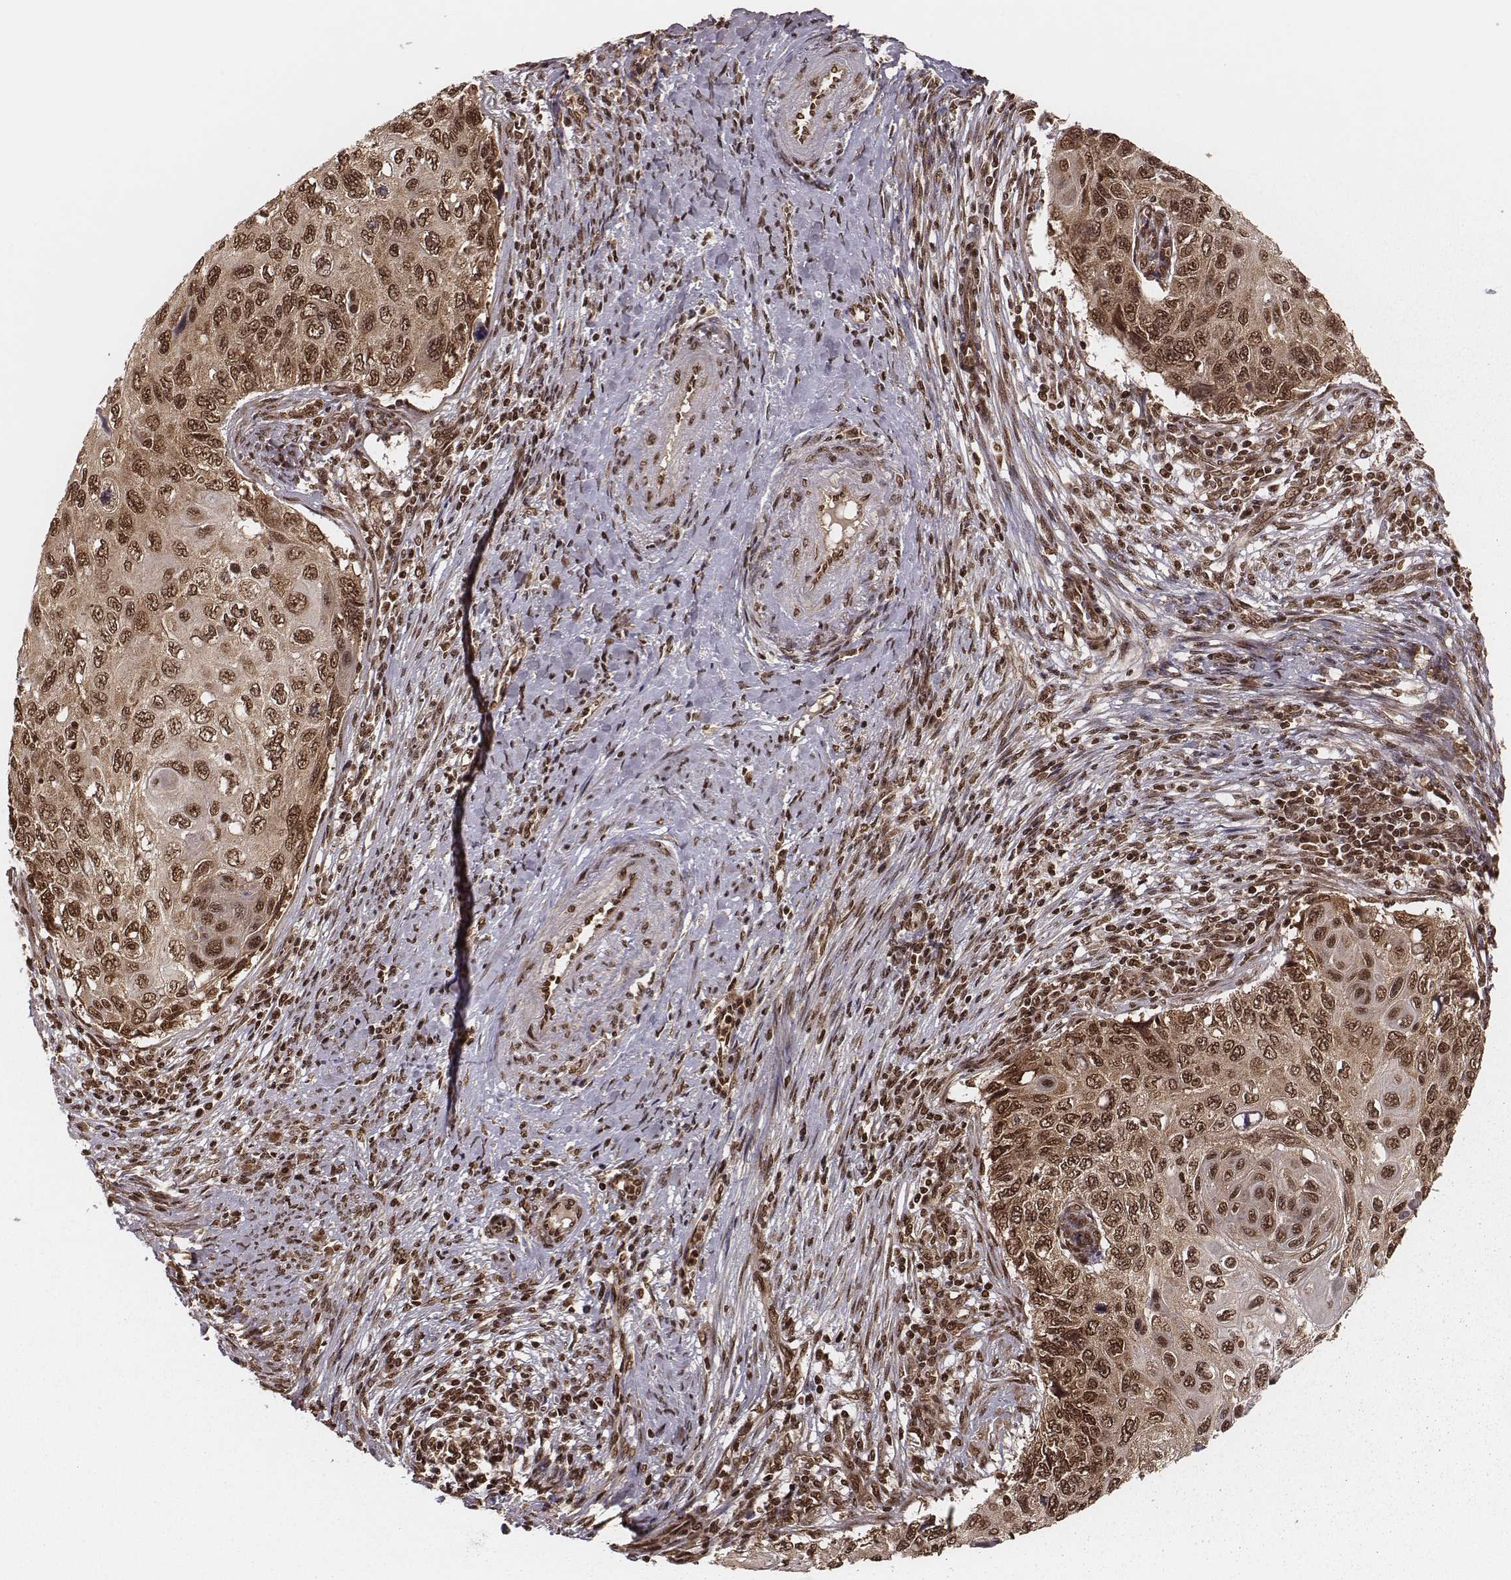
{"staining": {"intensity": "moderate", "quantity": ">75%", "location": "cytoplasmic/membranous,nuclear"}, "tissue": "cervical cancer", "cell_type": "Tumor cells", "image_type": "cancer", "snomed": [{"axis": "morphology", "description": "Squamous cell carcinoma, NOS"}, {"axis": "topography", "description": "Cervix"}], "caption": "Tumor cells show medium levels of moderate cytoplasmic/membranous and nuclear expression in about >75% of cells in cervical cancer.", "gene": "NFX1", "patient": {"sex": "female", "age": 70}}